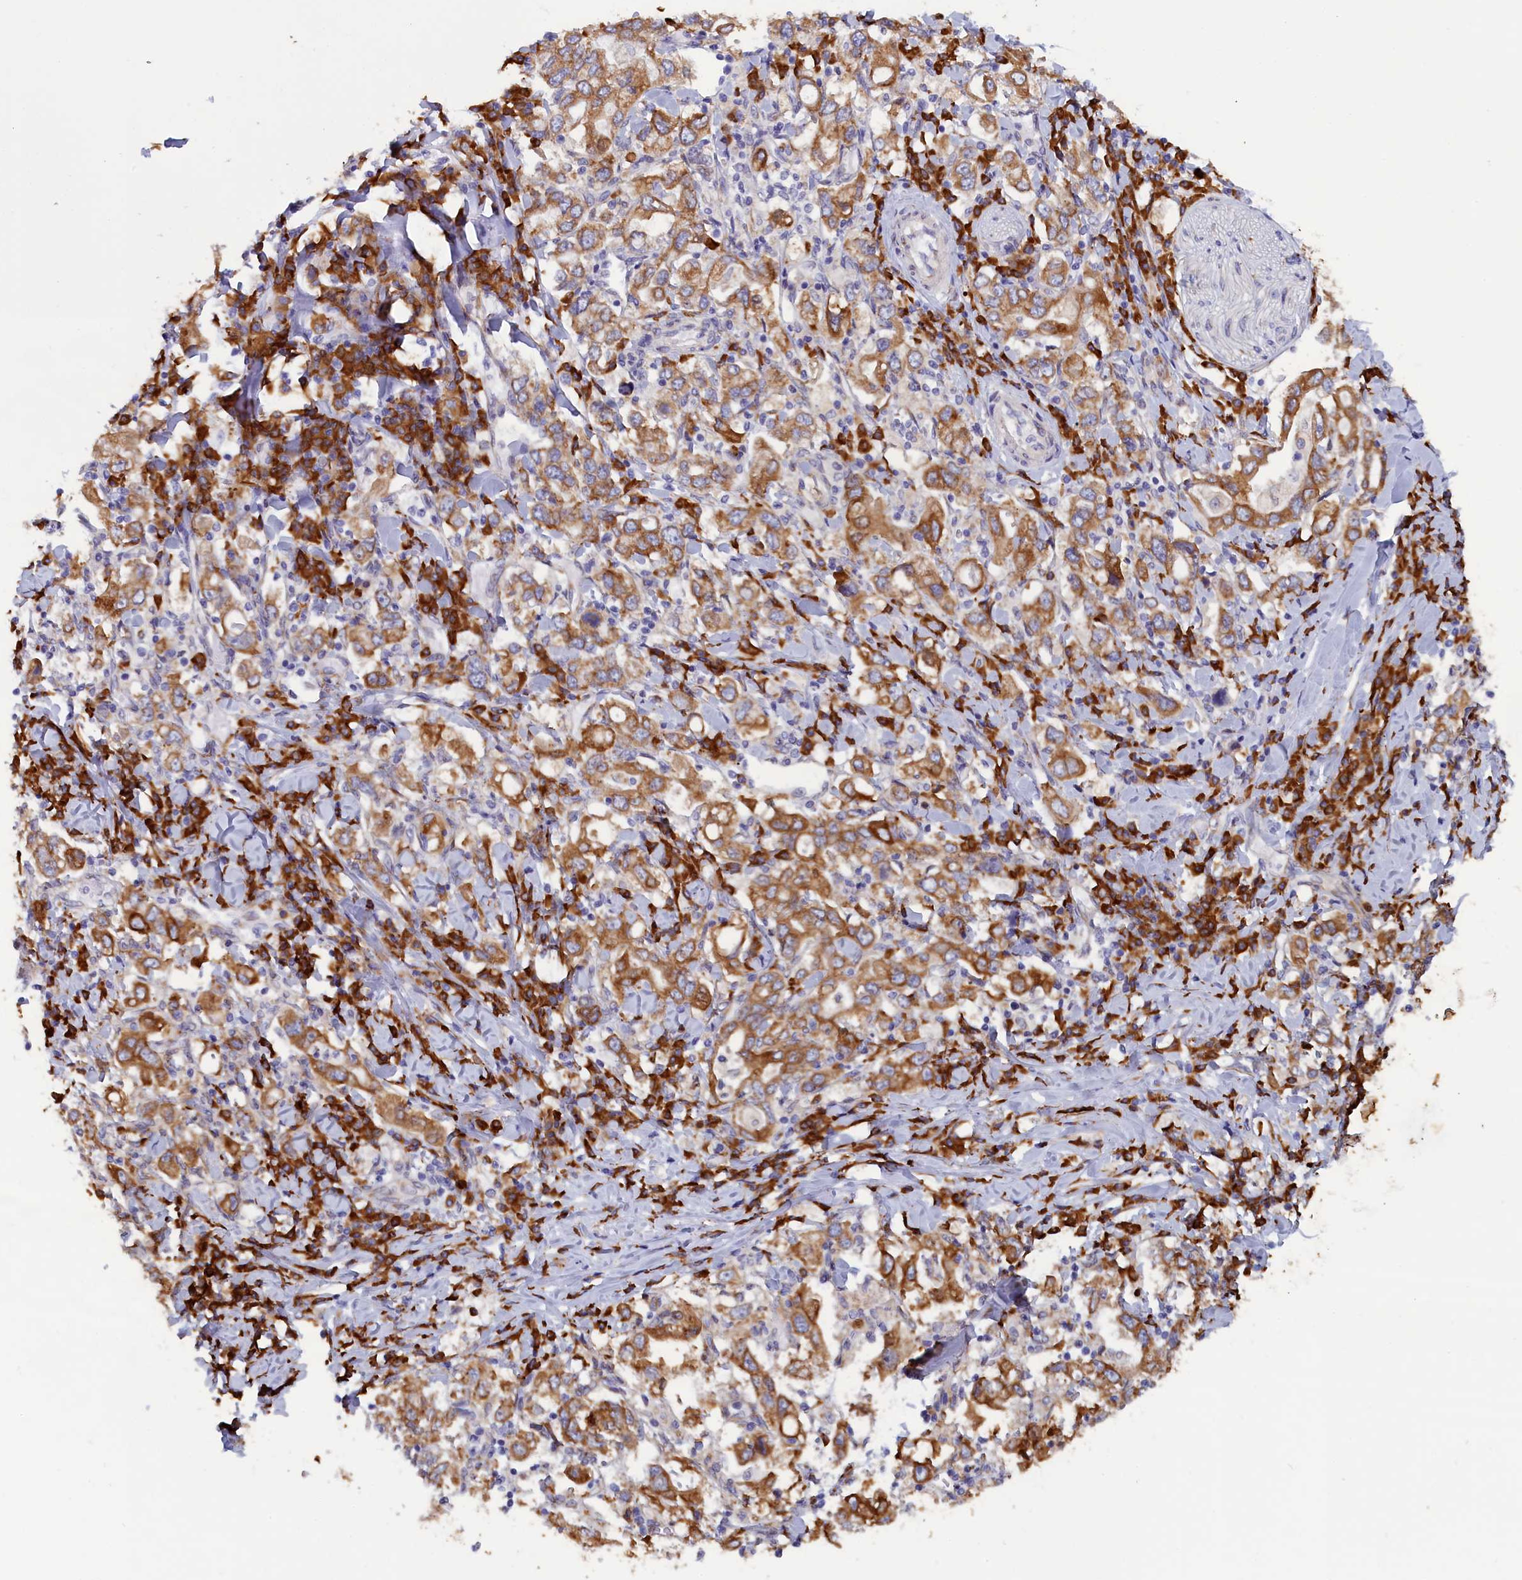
{"staining": {"intensity": "moderate", "quantity": ">75%", "location": "cytoplasmic/membranous"}, "tissue": "stomach cancer", "cell_type": "Tumor cells", "image_type": "cancer", "snomed": [{"axis": "morphology", "description": "Adenocarcinoma, NOS"}, {"axis": "topography", "description": "Stomach, upper"}], "caption": "Immunohistochemical staining of stomach adenocarcinoma demonstrates medium levels of moderate cytoplasmic/membranous positivity in approximately >75% of tumor cells.", "gene": "CCDC68", "patient": {"sex": "male", "age": 62}}